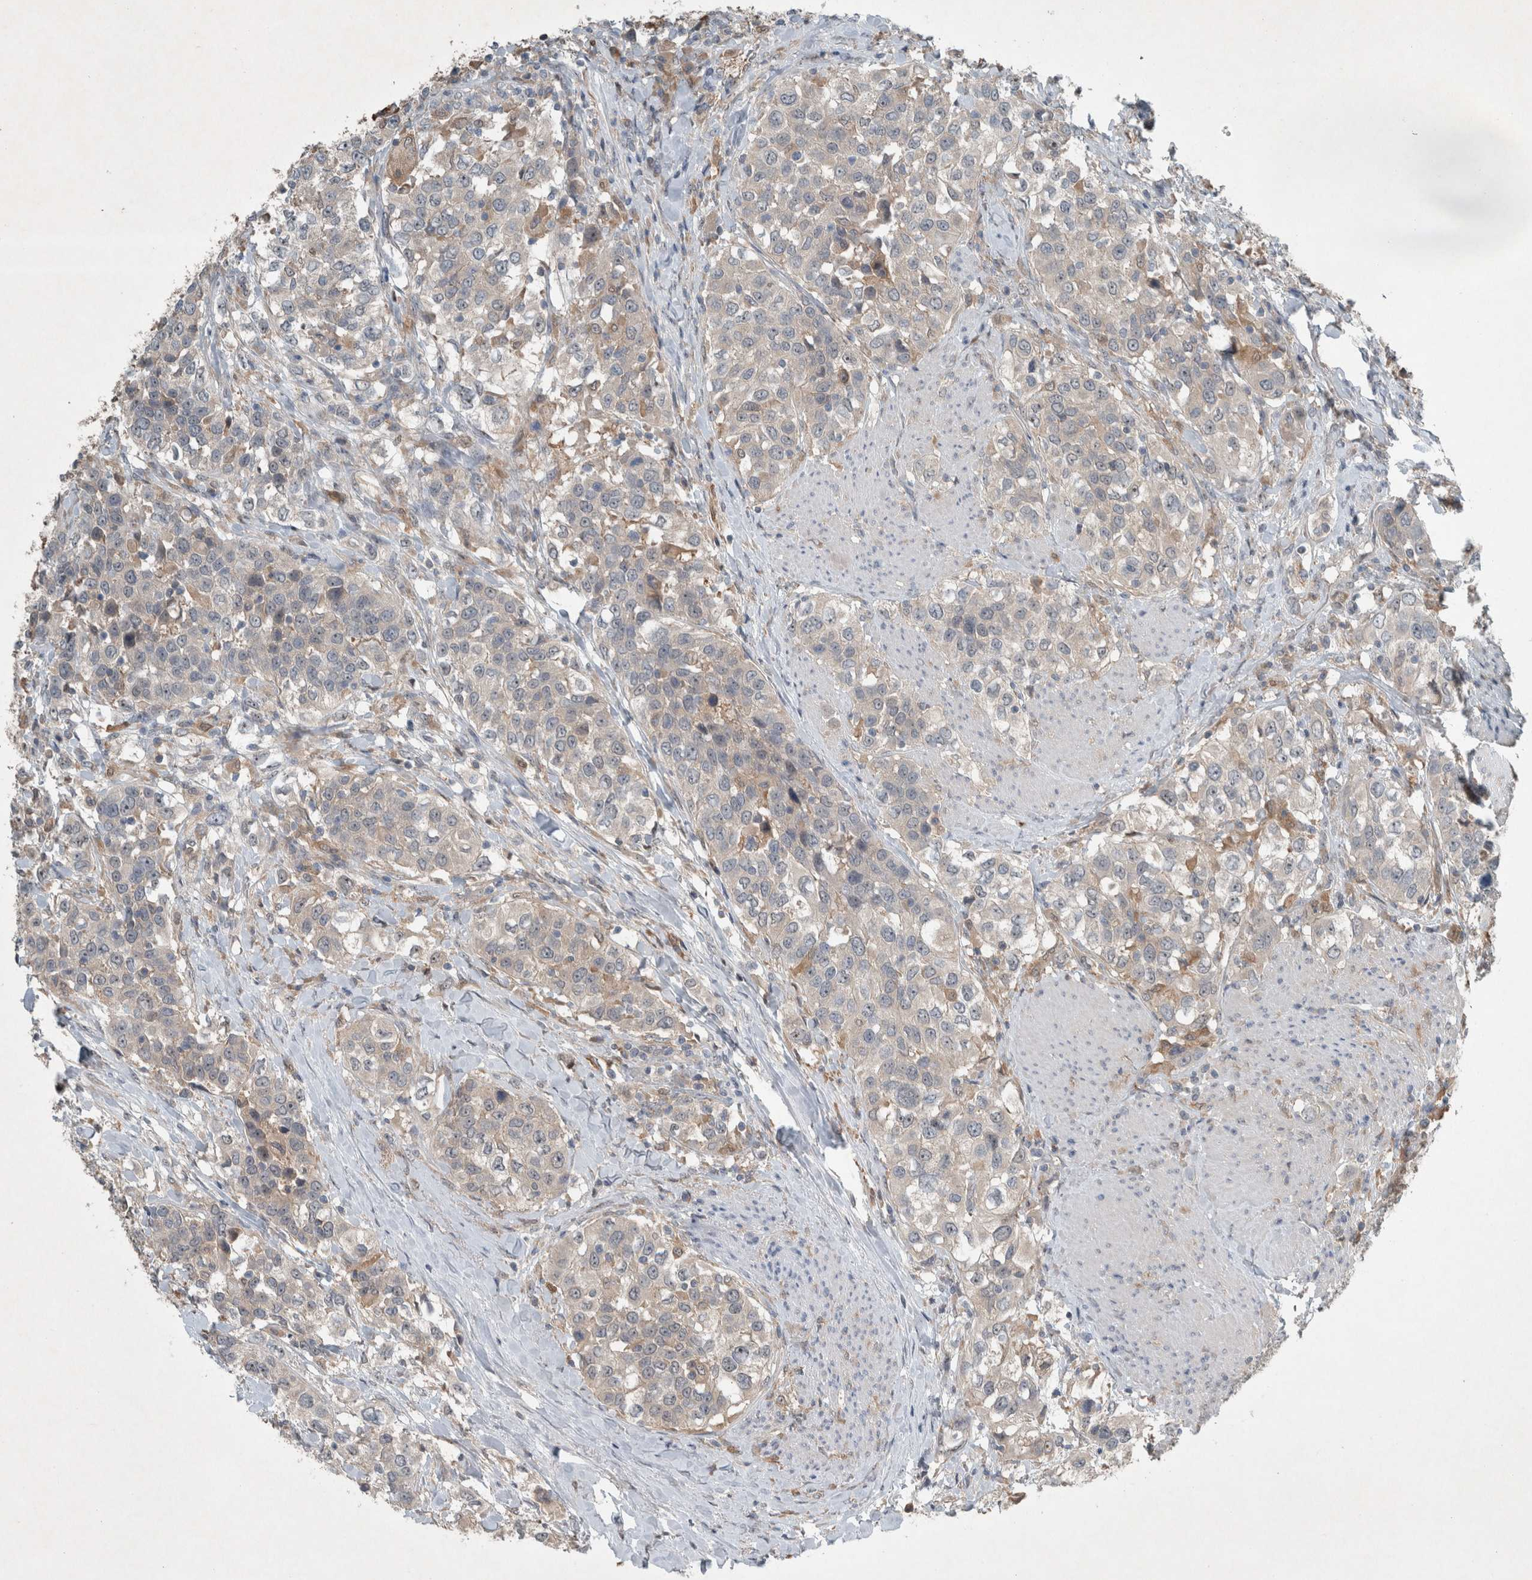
{"staining": {"intensity": "negative", "quantity": "none", "location": "none"}, "tissue": "urothelial cancer", "cell_type": "Tumor cells", "image_type": "cancer", "snomed": [{"axis": "morphology", "description": "Urothelial carcinoma, High grade"}, {"axis": "topography", "description": "Urinary bladder"}], "caption": "Immunohistochemistry (IHC) of urothelial cancer demonstrates no positivity in tumor cells.", "gene": "RALGDS", "patient": {"sex": "female", "age": 80}}